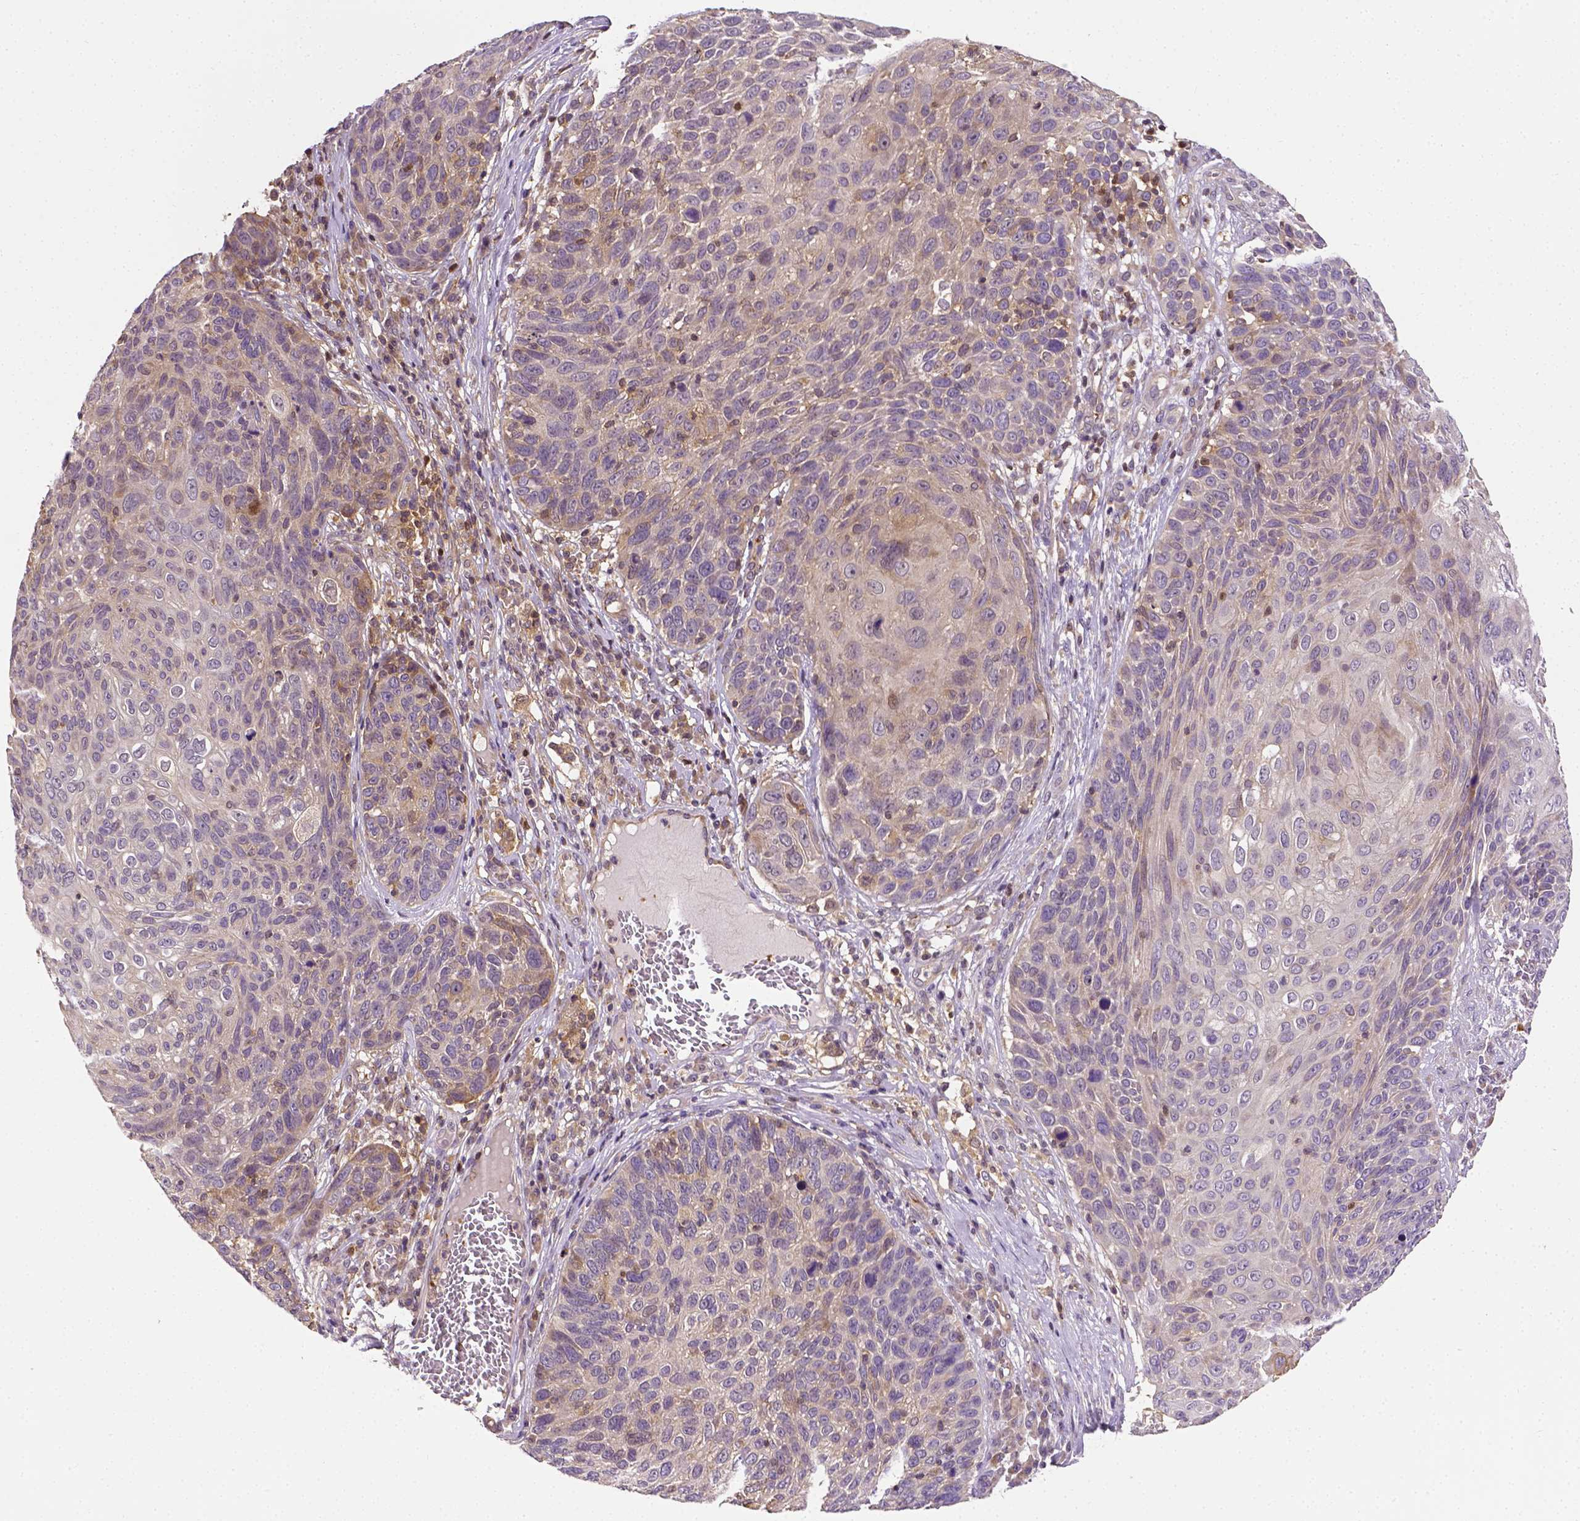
{"staining": {"intensity": "weak", "quantity": ">75%", "location": "cytoplasmic/membranous"}, "tissue": "skin cancer", "cell_type": "Tumor cells", "image_type": "cancer", "snomed": [{"axis": "morphology", "description": "Squamous cell carcinoma, NOS"}, {"axis": "topography", "description": "Skin"}], "caption": "High-magnification brightfield microscopy of skin cancer stained with DAB (brown) and counterstained with hematoxylin (blue). tumor cells exhibit weak cytoplasmic/membranous expression is present in approximately>75% of cells.", "gene": "MATK", "patient": {"sex": "male", "age": 92}}